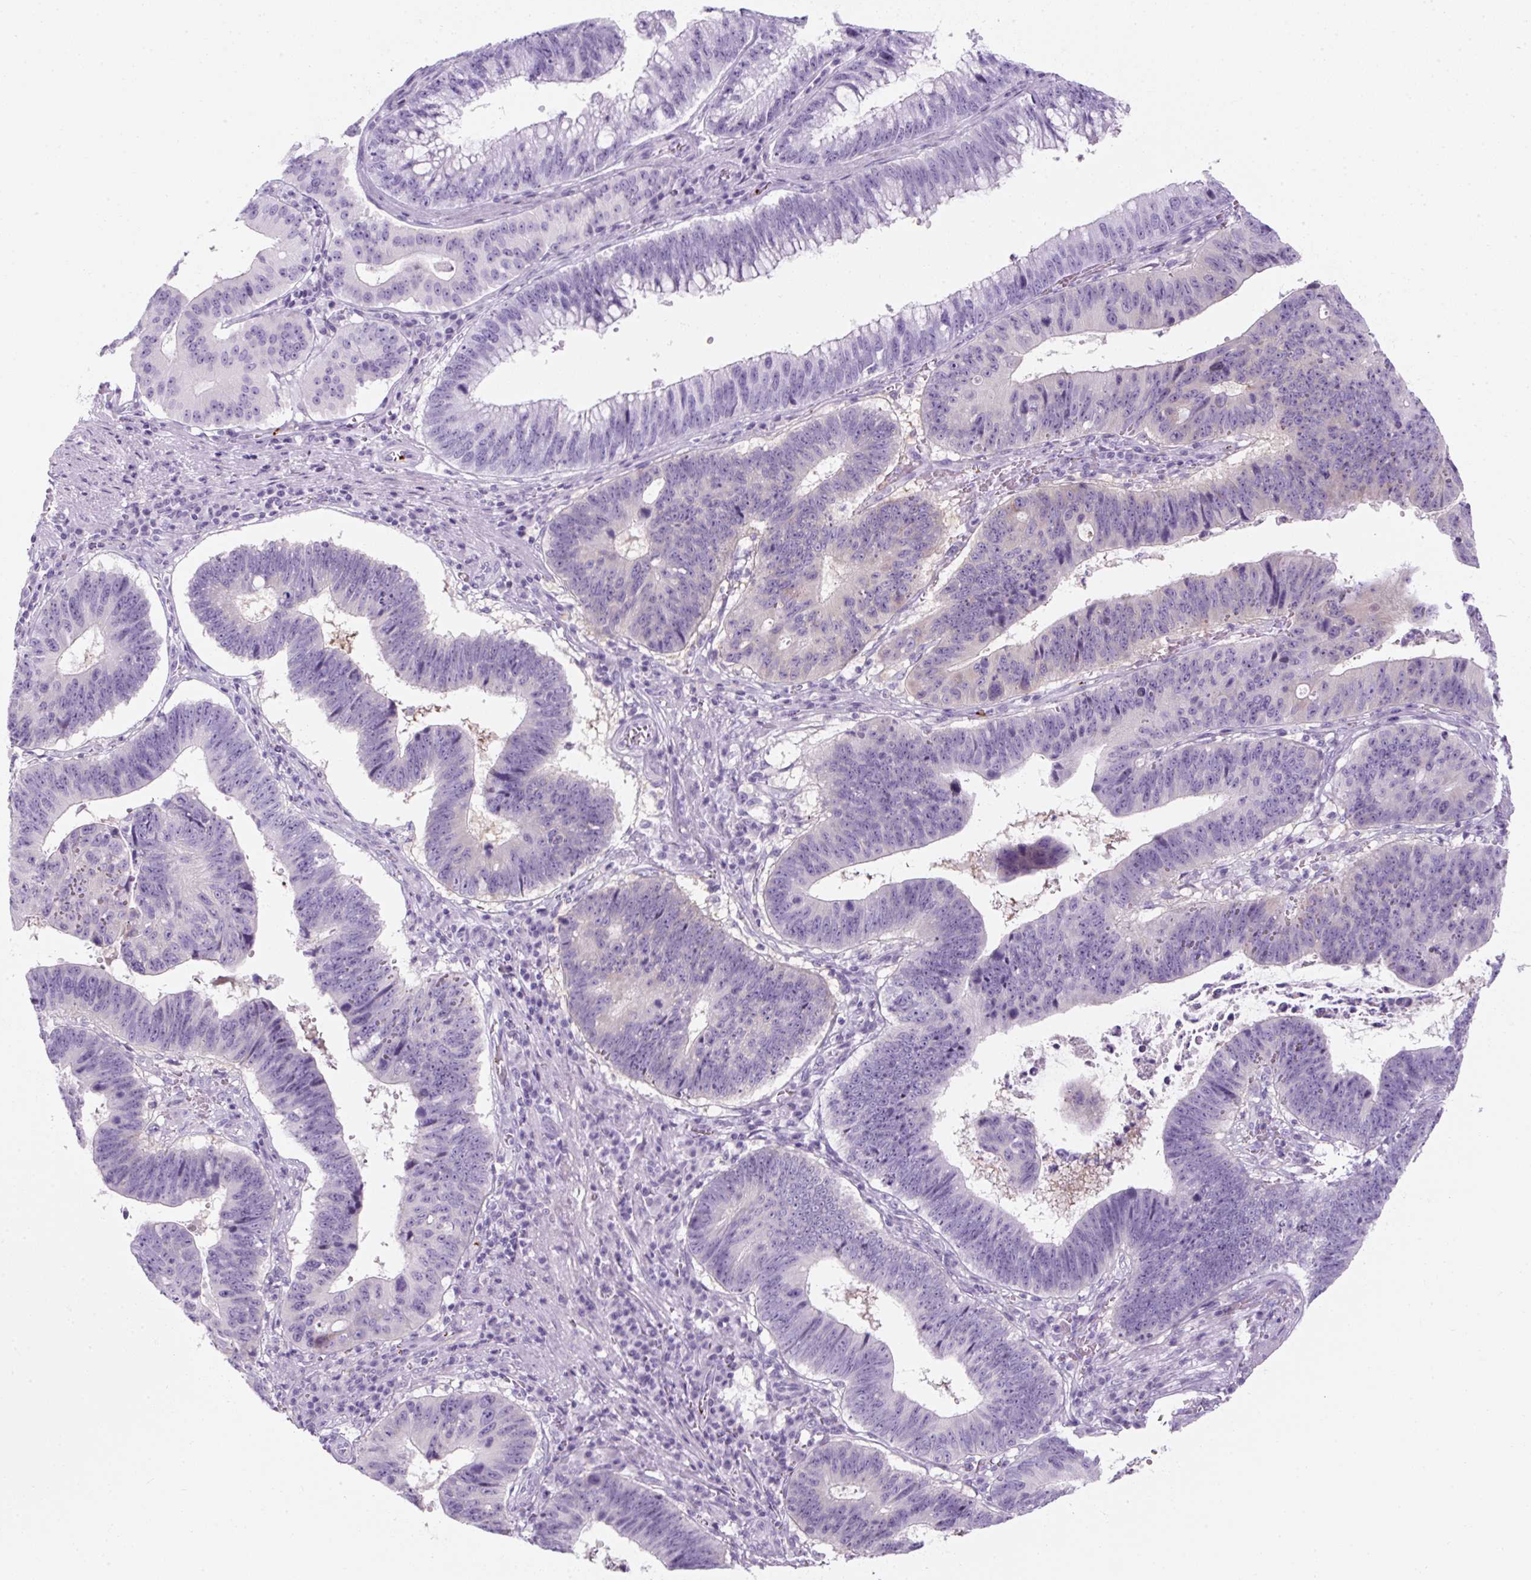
{"staining": {"intensity": "negative", "quantity": "none", "location": "none"}, "tissue": "stomach cancer", "cell_type": "Tumor cells", "image_type": "cancer", "snomed": [{"axis": "morphology", "description": "Adenocarcinoma, NOS"}, {"axis": "topography", "description": "Stomach"}], "caption": "This is a histopathology image of immunohistochemistry (IHC) staining of stomach cancer, which shows no staining in tumor cells.", "gene": "PF4V1", "patient": {"sex": "male", "age": 59}}